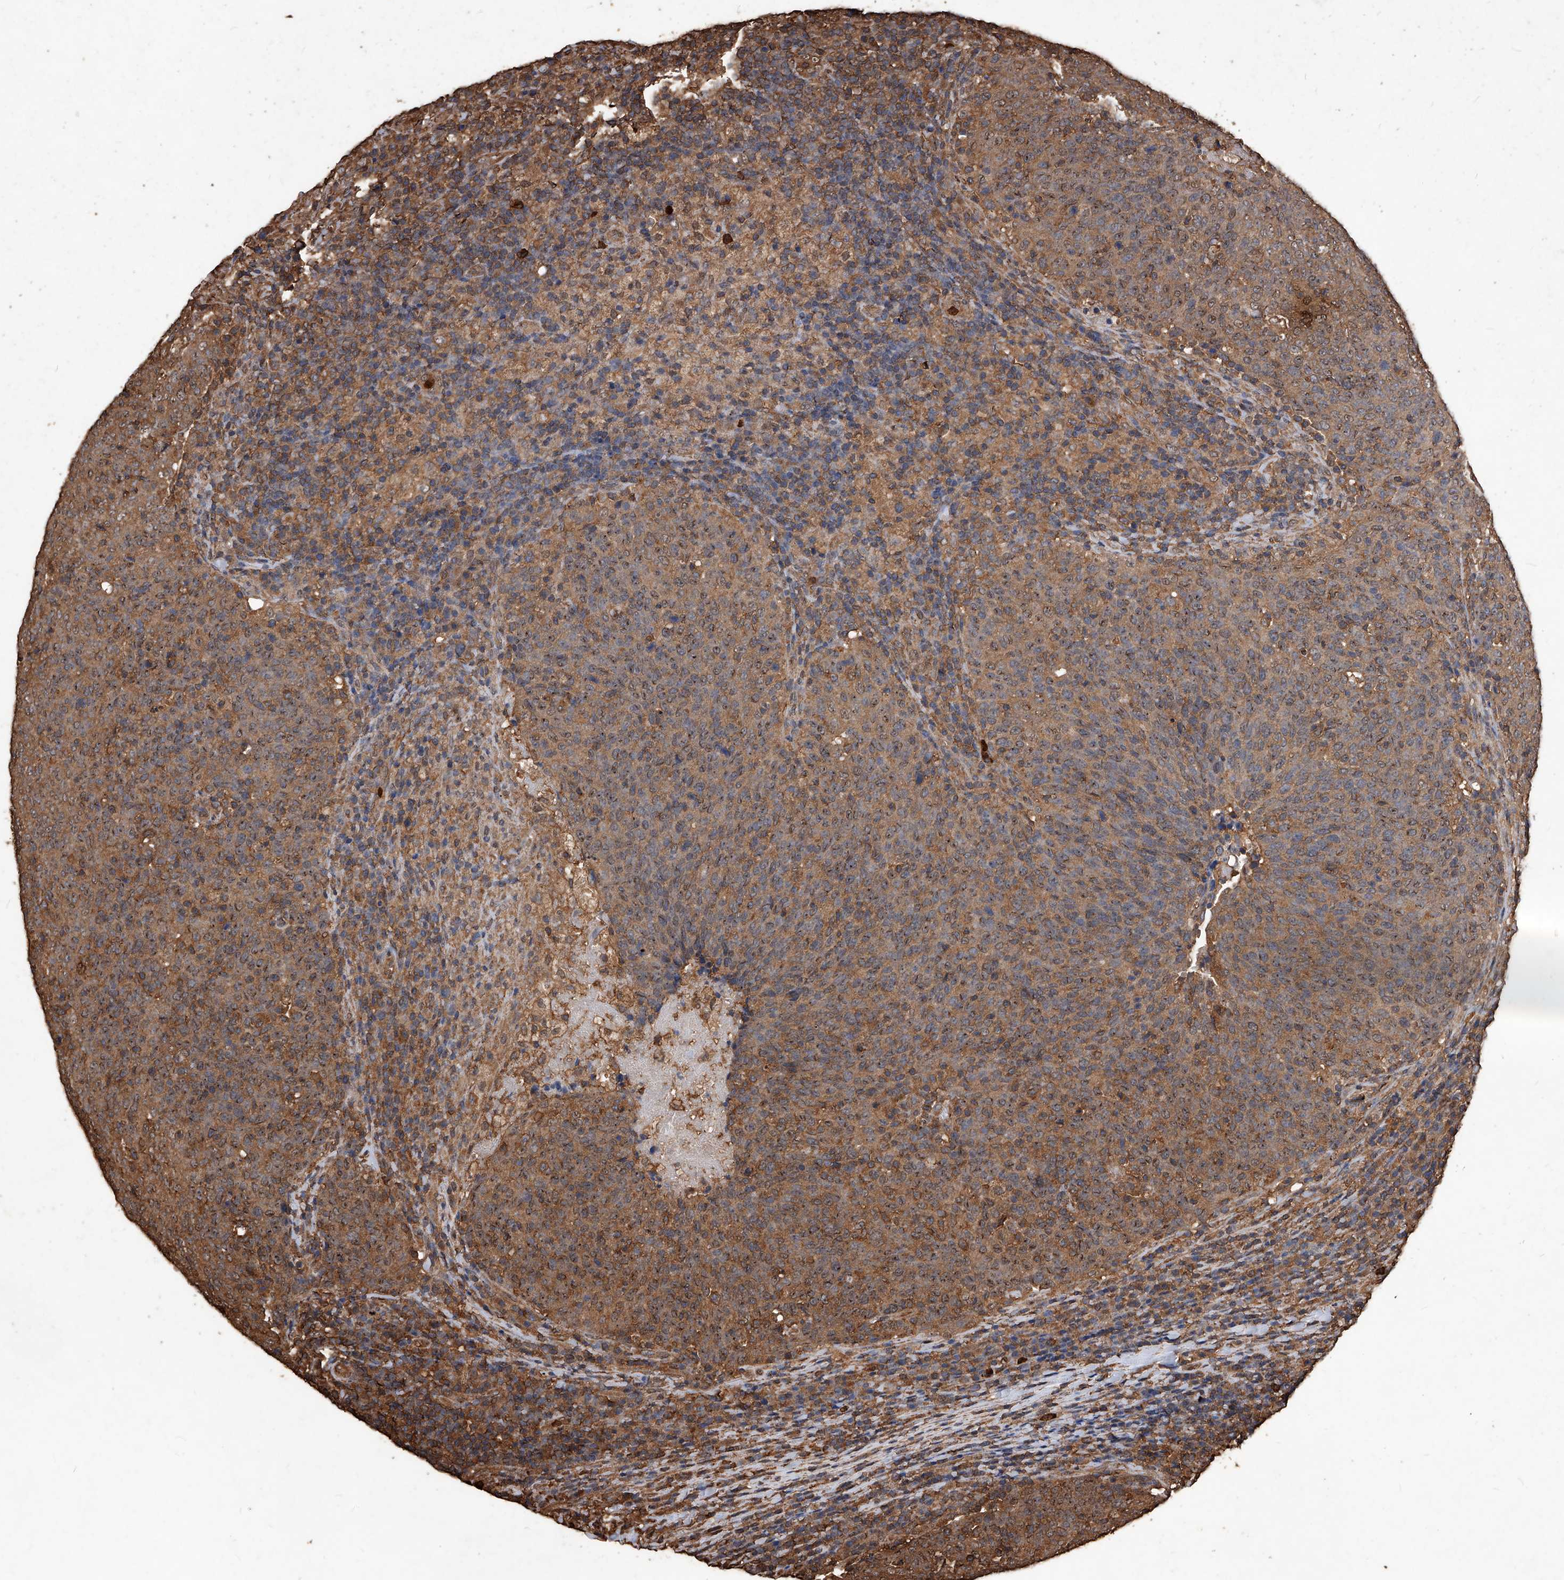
{"staining": {"intensity": "moderate", "quantity": ">75%", "location": "cytoplasmic/membranous,nuclear"}, "tissue": "head and neck cancer", "cell_type": "Tumor cells", "image_type": "cancer", "snomed": [{"axis": "morphology", "description": "Squamous cell carcinoma, NOS"}, {"axis": "morphology", "description": "Squamous cell carcinoma, metastatic, NOS"}, {"axis": "topography", "description": "Lymph node"}, {"axis": "topography", "description": "Head-Neck"}], "caption": "Approximately >75% of tumor cells in human head and neck cancer (metastatic squamous cell carcinoma) show moderate cytoplasmic/membranous and nuclear protein staining as visualized by brown immunohistochemical staining.", "gene": "UCP2", "patient": {"sex": "male", "age": 62}}